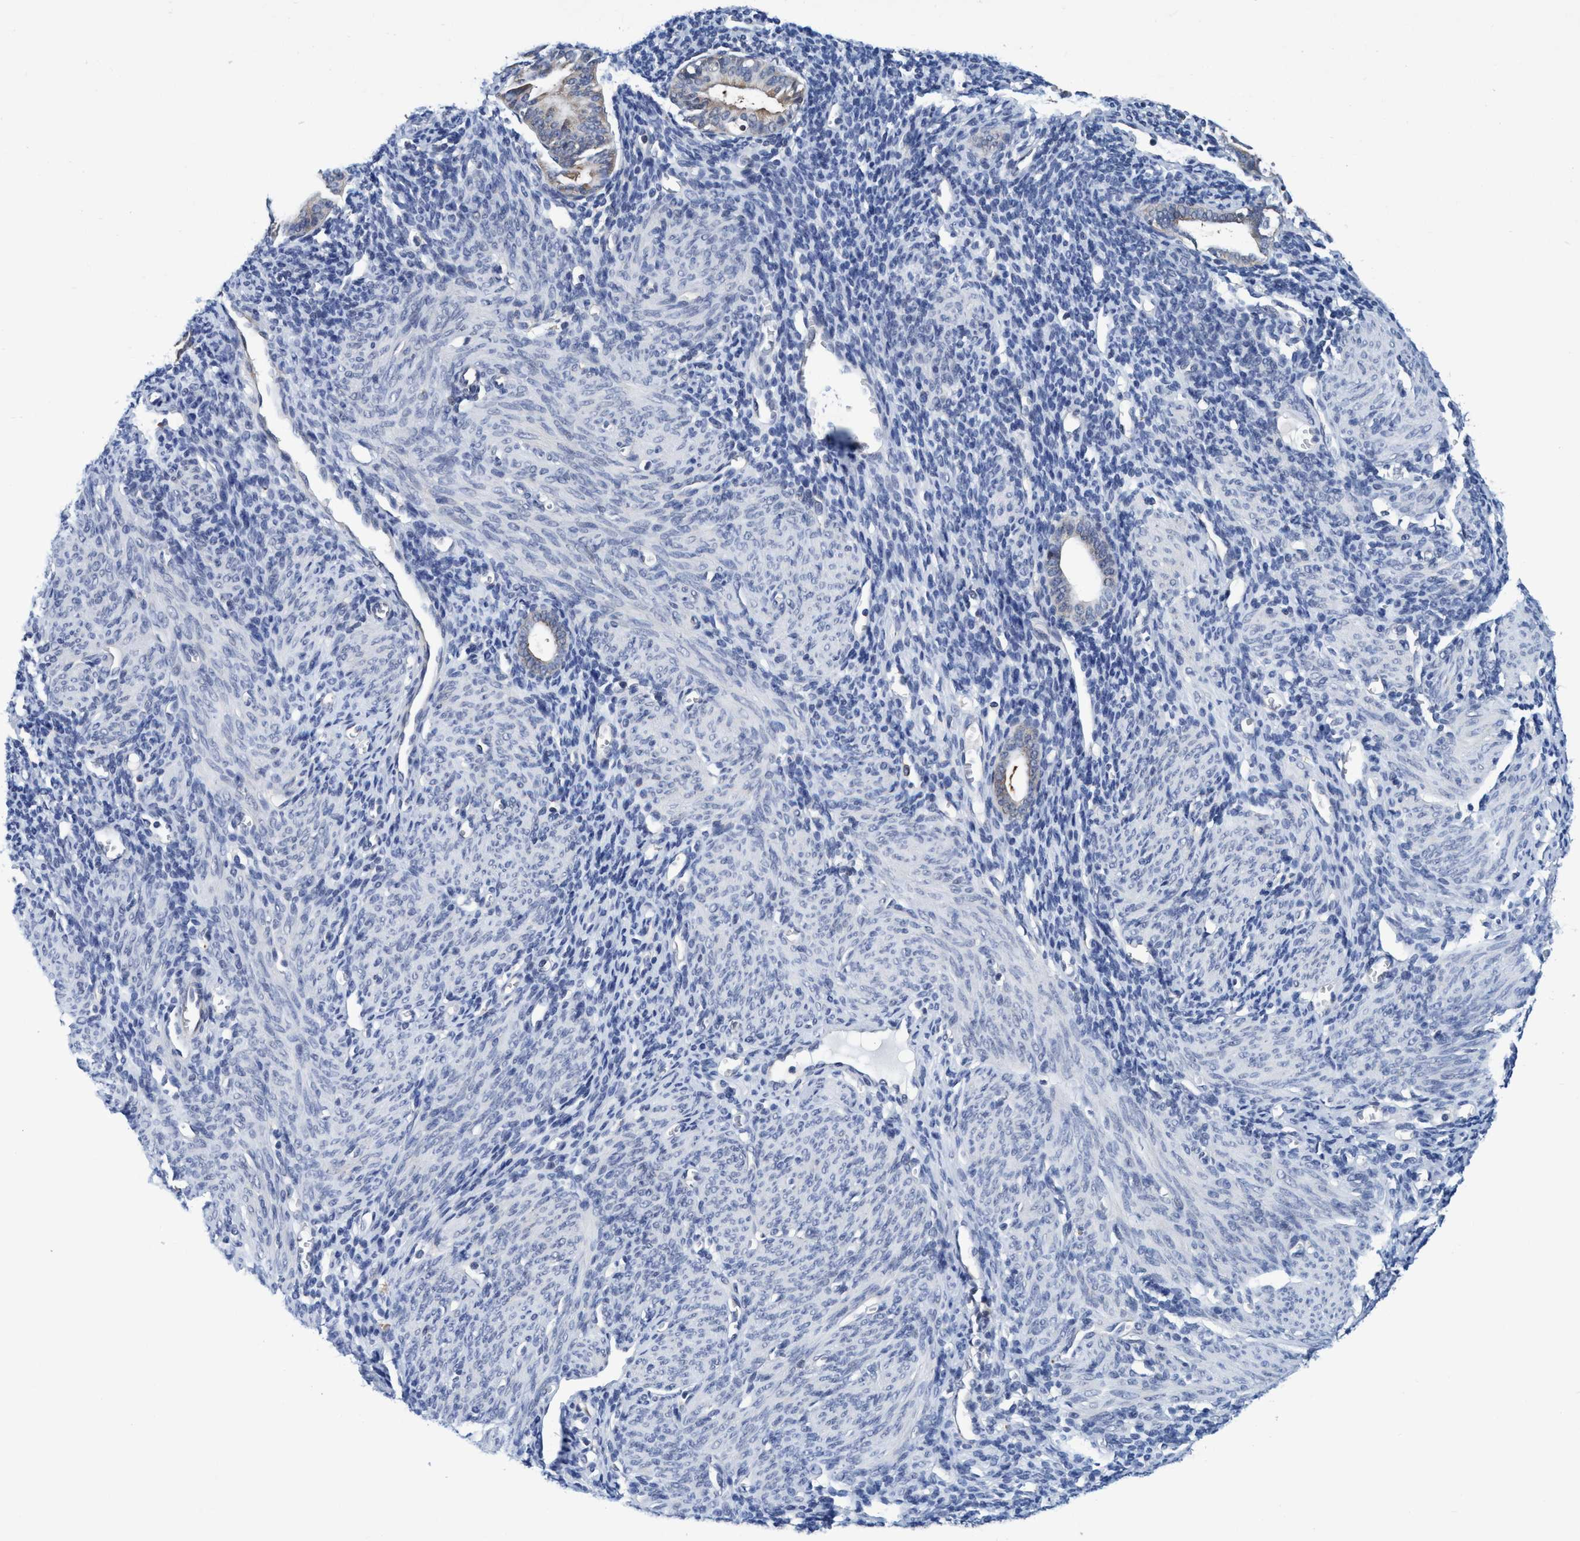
{"staining": {"intensity": "weak", "quantity": "25%-75%", "location": "cytoplasmic/membranous"}, "tissue": "endometrium", "cell_type": "Cells in endometrial stroma", "image_type": "normal", "snomed": [{"axis": "morphology", "description": "Normal tissue, NOS"}, {"axis": "morphology", "description": "Adenocarcinoma, NOS"}, {"axis": "topography", "description": "Endometrium"}], "caption": "Protein staining of benign endometrium demonstrates weak cytoplasmic/membranous staining in approximately 25%-75% of cells in endometrial stroma.", "gene": "PSMD12", "patient": {"sex": "female", "age": 57}}